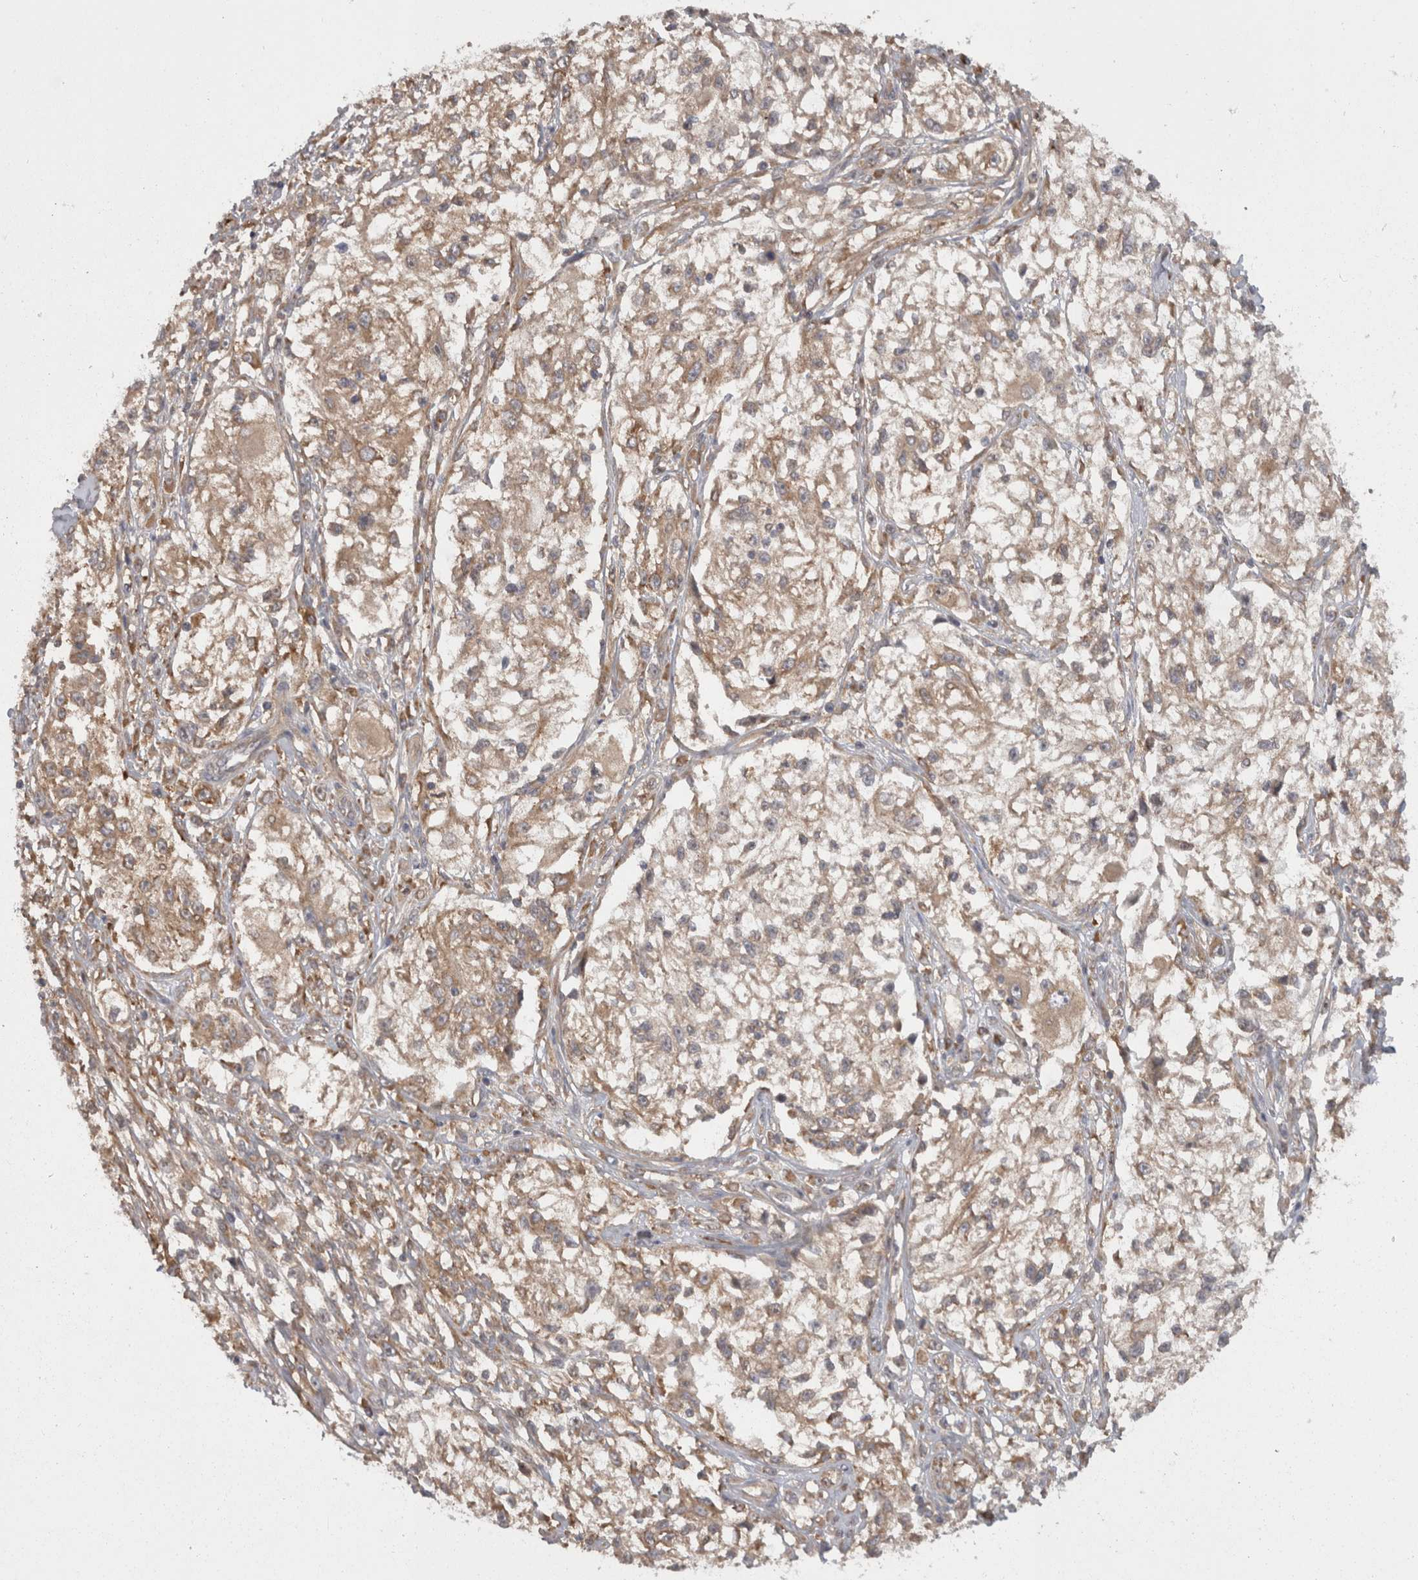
{"staining": {"intensity": "weak", "quantity": ">75%", "location": "cytoplasmic/membranous"}, "tissue": "melanoma", "cell_type": "Tumor cells", "image_type": "cancer", "snomed": [{"axis": "morphology", "description": "Malignant melanoma, NOS"}, {"axis": "topography", "description": "Skin of head"}], "caption": "Malignant melanoma stained with DAB (3,3'-diaminobenzidine) immunohistochemistry displays low levels of weak cytoplasmic/membranous staining in about >75% of tumor cells.", "gene": "SMCR8", "patient": {"sex": "male", "age": 83}}